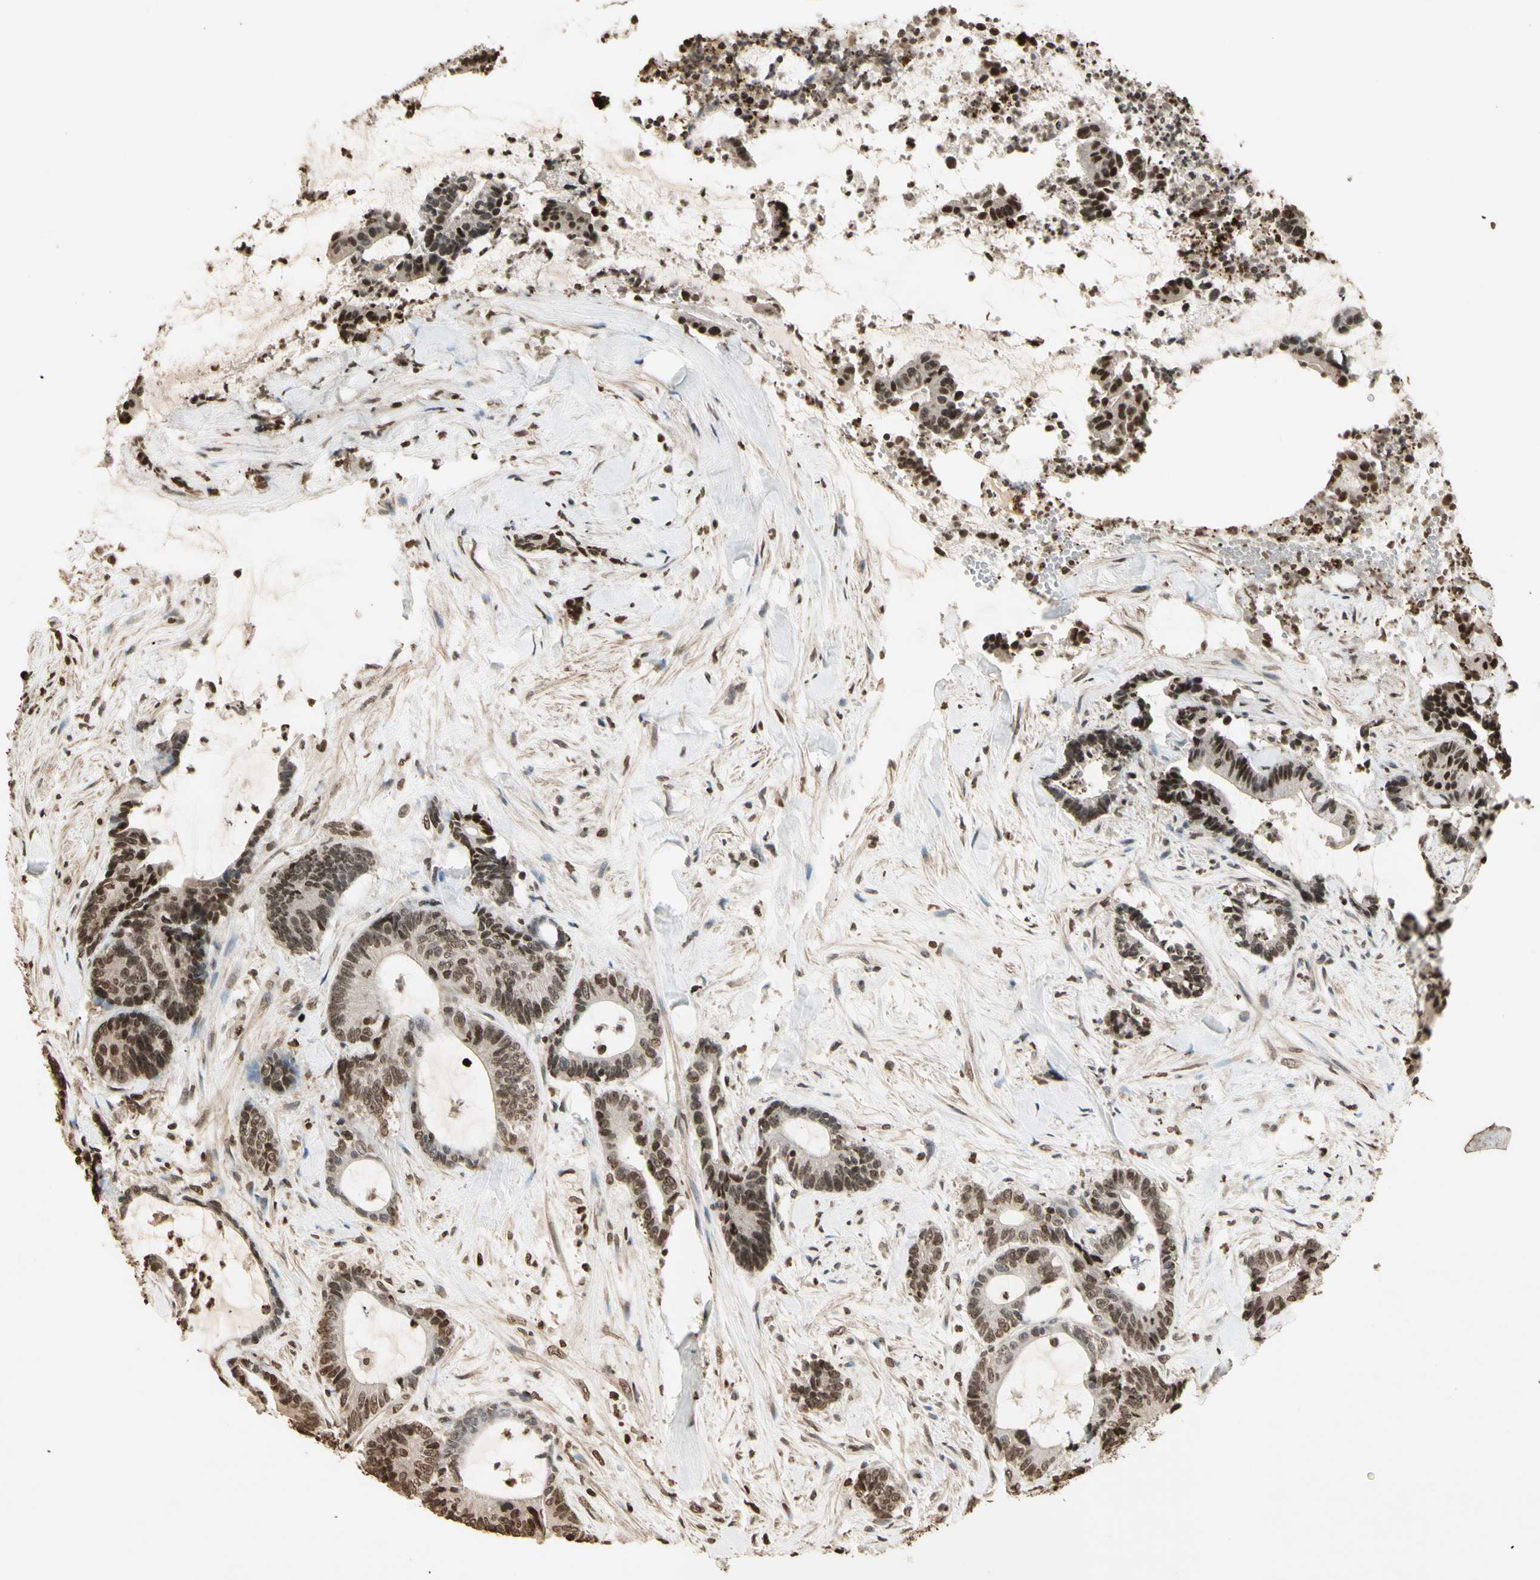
{"staining": {"intensity": "weak", "quantity": "25%-75%", "location": "nuclear"}, "tissue": "colorectal cancer", "cell_type": "Tumor cells", "image_type": "cancer", "snomed": [{"axis": "morphology", "description": "Adenocarcinoma, NOS"}, {"axis": "topography", "description": "Colon"}], "caption": "Immunohistochemical staining of colorectal cancer (adenocarcinoma) displays low levels of weak nuclear staining in approximately 25%-75% of tumor cells.", "gene": "TOP1", "patient": {"sex": "female", "age": 84}}